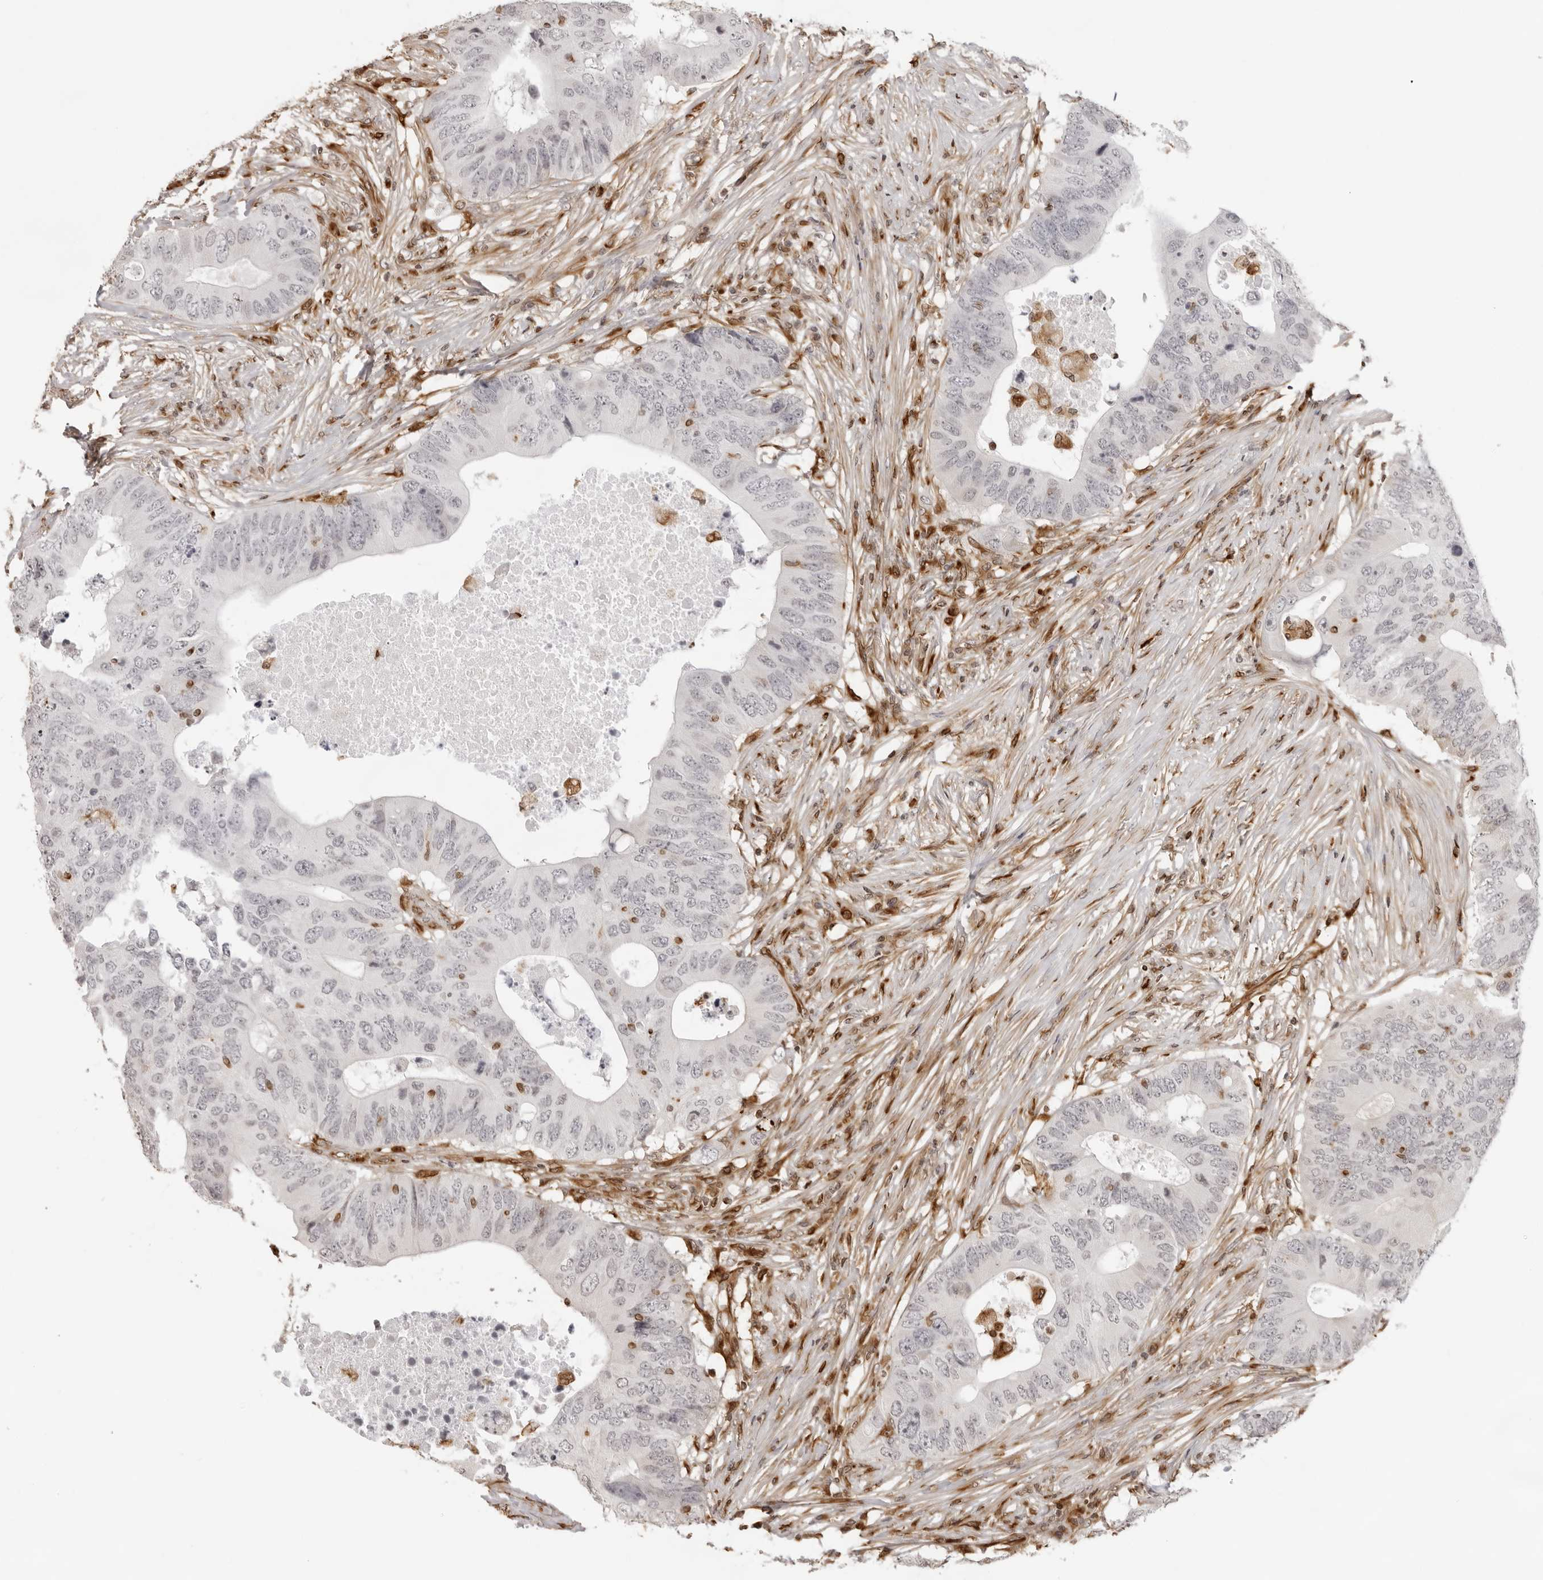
{"staining": {"intensity": "negative", "quantity": "none", "location": "none"}, "tissue": "colorectal cancer", "cell_type": "Tumor cells", "image_type": "cancer", "snomed": [{"axis": "morphology", "description": "Adenocarcinoma, NOS"}, {"axis": "topography", "description": "Colon"}], "caption": "Immunohistochemical staining of adenocarcinoma (colorectal) displays no significant positivity in tumor cells.", "gene": "DYNLT5", "patient": {"sex": "male", "age": 71}}